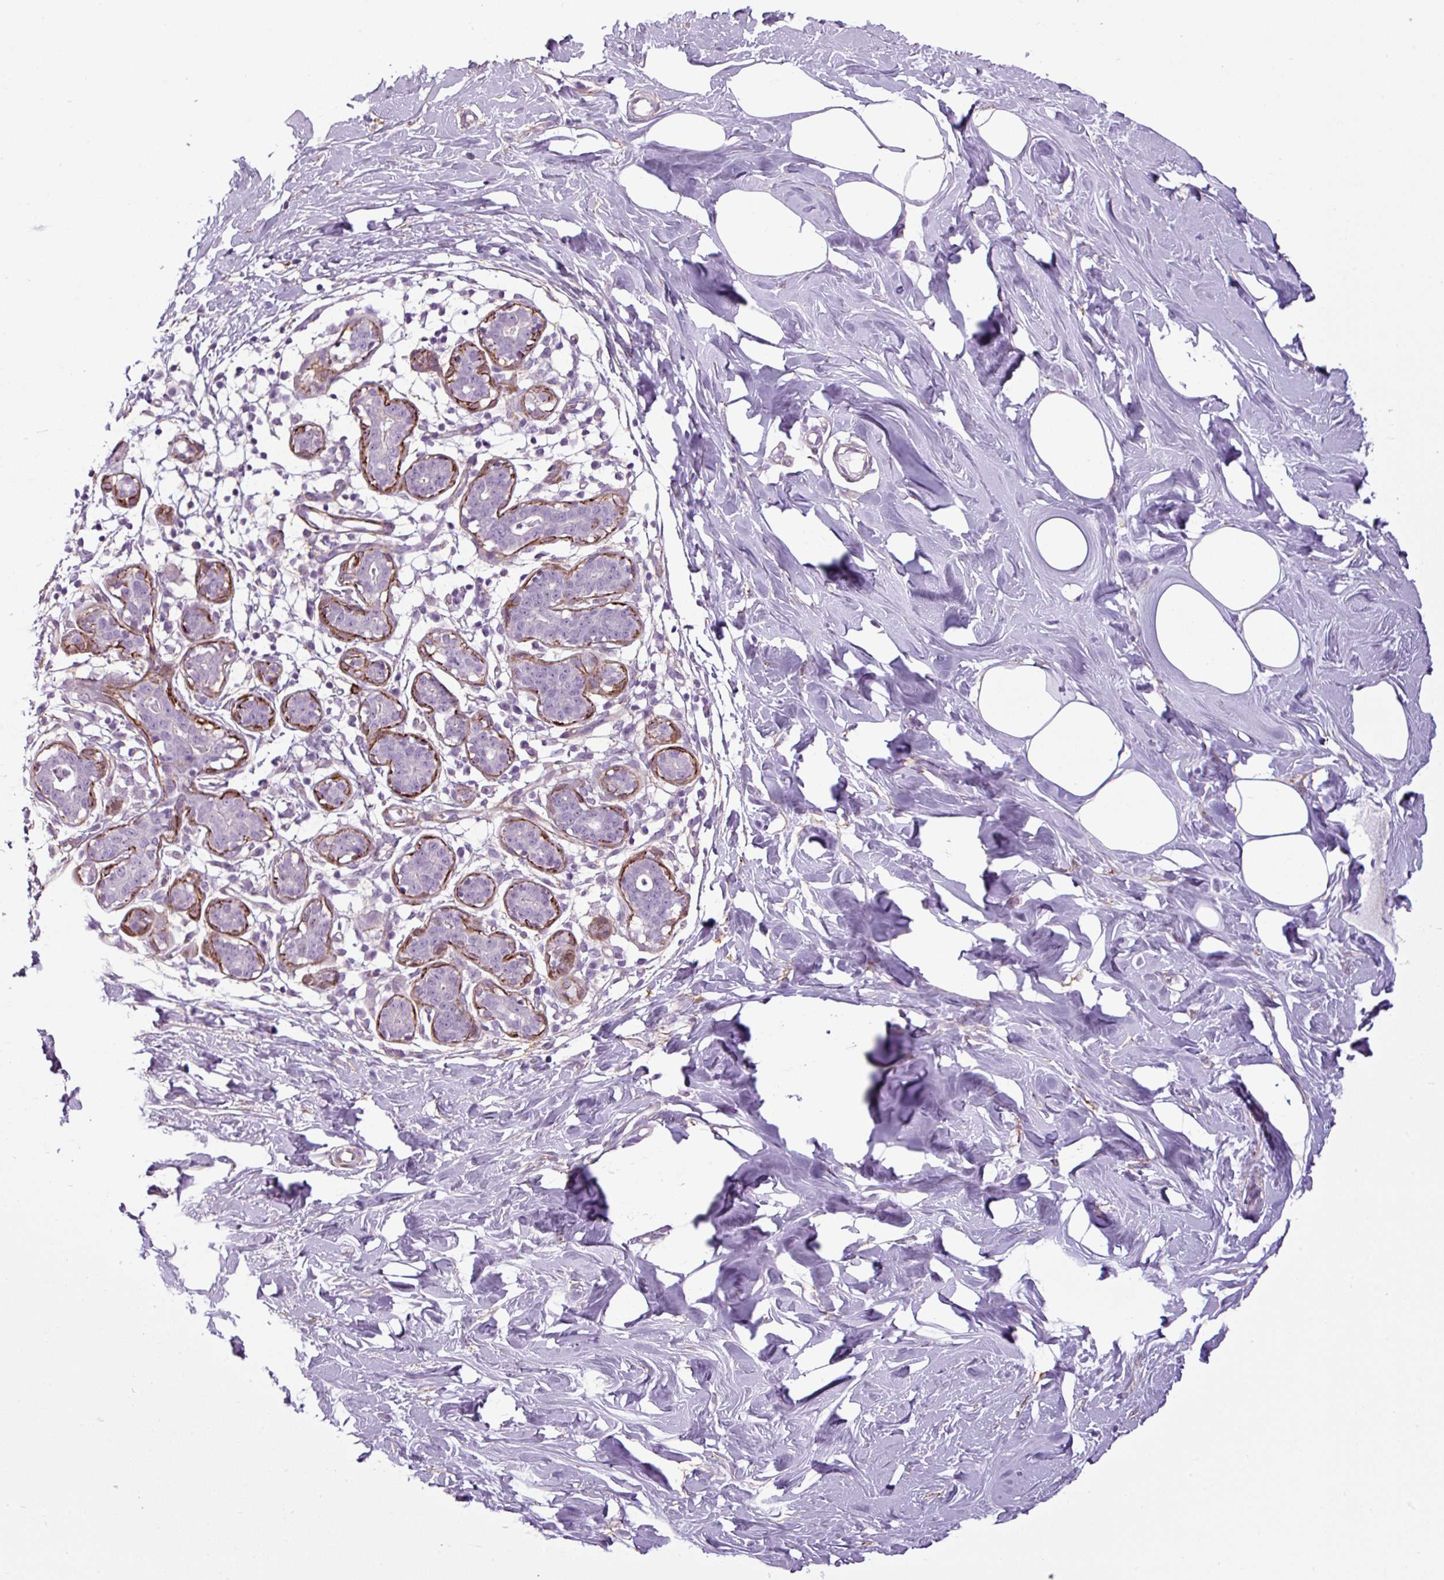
{"staining": {"intensity": "negative", "quantity": "none", "location": "none"}, "tissue": "breast", "cell_type": "Adipocytes", "image_type": "normal", "snomed": [{"axis": "morphology", "description": "Normal tissue, NOS"}, {"axis": "topography", "description": "Breast"}], "caption": "High power microscopy photomicrograph of an IHC micrograph of normal breast, revealing no significant expression in adipocytes. (Brightfield microscopy of DAB immunohistochemistry (IHC) at high magnification).", "gene": "ATP10A", "patient": {"sex": "female", "age": 27}}